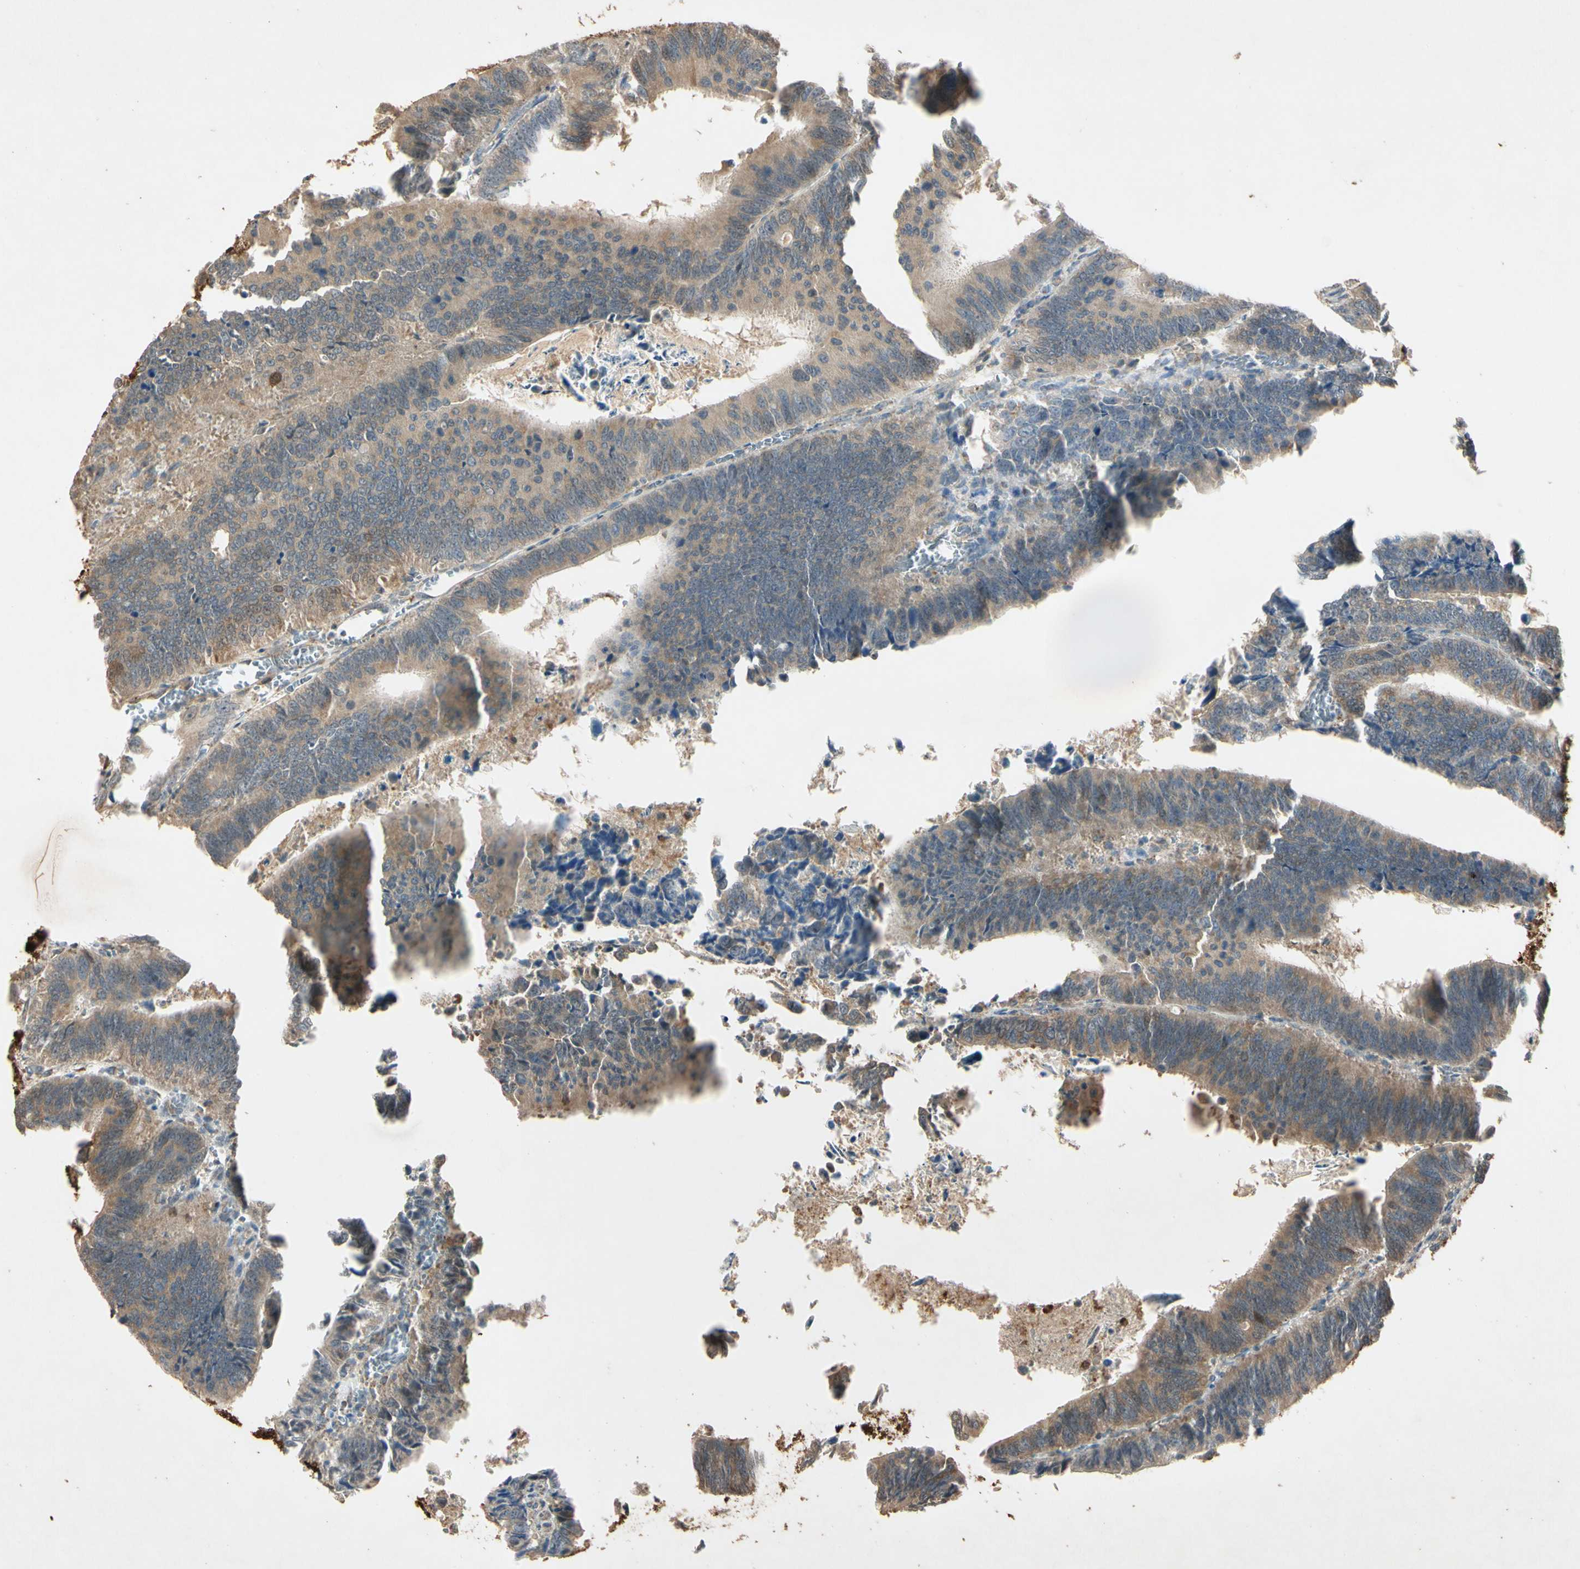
{"staining": {"intensity": "weak", "quantity": ">75%", "location": "cytoplasmic/membranous"}, "tissue": "colorectal cancer", "cell_type": "Tumor cells", "image_type": "cancer", "snomed": [{"axis": "morphology", "description": "Adenocarcinoma, NOS"}, {"axis": "topography", "description": "Colon"}], "caption": "Colorectal adenocarcinoma stained for a protein (brown) reveals weak cytoplasmic/membranous positive positivity in approximately >75% of tumor cells.", "gene": "PRDX5", "patient": {"sex": "male", "age": 72}}